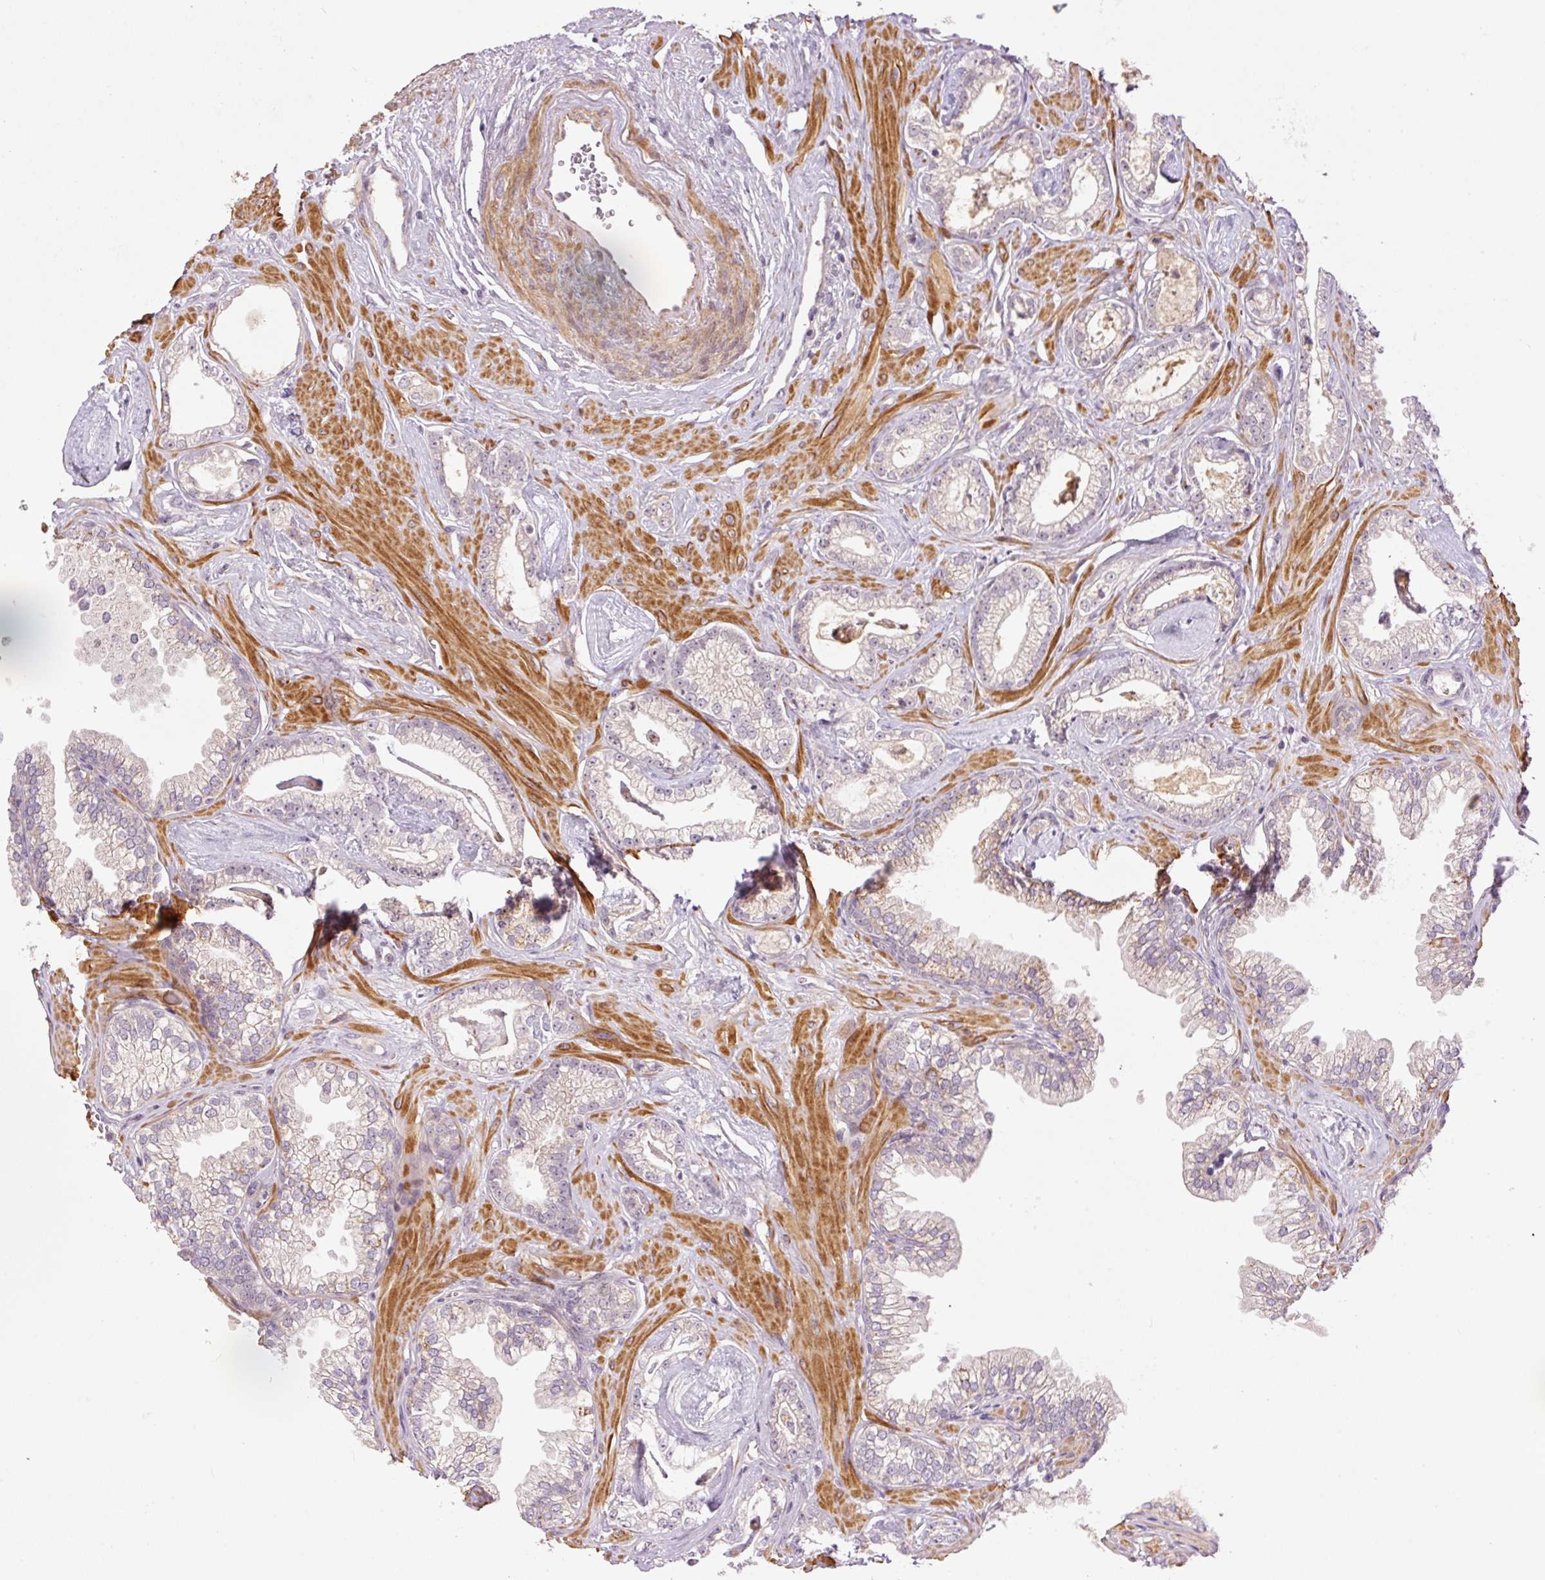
{"staining": {"intensity": "negative", "quantity": "none", "location": "none"}, "tissue": "prostate cancer", "cell_type": "Tumor cells", "image_type": "cancer", "snomed": [{"axis": "morphology", "description": "Adenocarcinoma, Low grade"}, {"axis": "topography", "description": "Prostate"}], "caption": "Immunohistochemistry (IHC) photomicrograph of neoplastic tissue: human prostate cancer (adenocarcinoma (low-grade)) stained with DAB shows no significant protein positivity in tumor cells. (Immunohistochemistry, brightfield microscopy, high magnification).", "gene": "SLC29A3", "patient": {"sex": "male", "age": 60}}